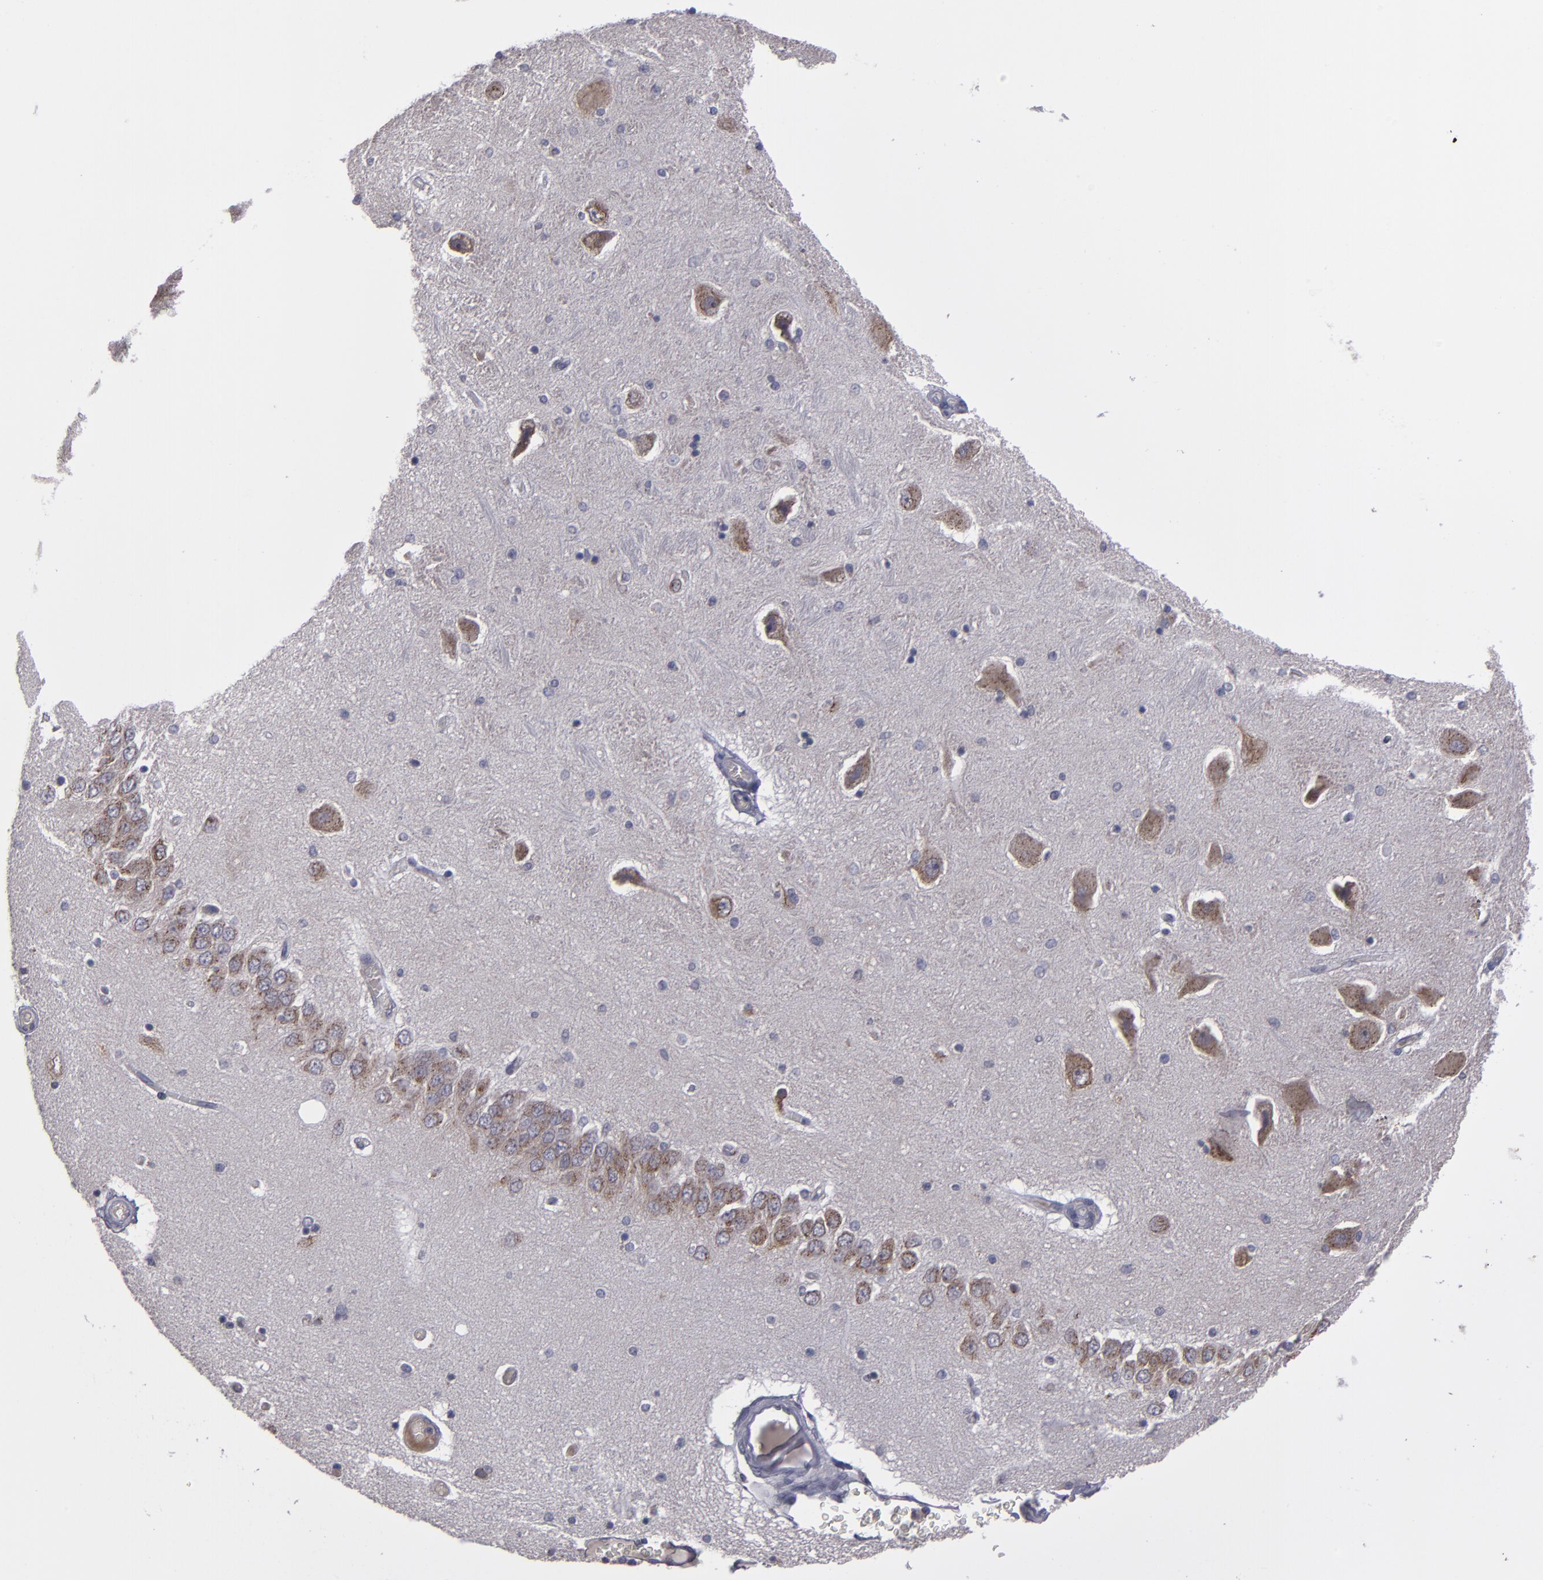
{"staining": {"intensity": "moderate", "quantity": "<25%", "location": "cytoplasmic/membranous"}, "tissue": "hippocampus", "cell_type": "Glial cells", "image_type": "normal", "snomed": [{"axis": "morphology", "description": "Normal tissue, NOS"}, {"axis": "topography", "description": "Hippocampus"}], "caption": "Immunohistochemistry (IHC) of benign hippocampus exhibits low levels of moderate cytoplasmic/membranous expression in about <25% of glial cells.", "gene": "IL12A", "patient": {"sex": "female", "age": 54}}